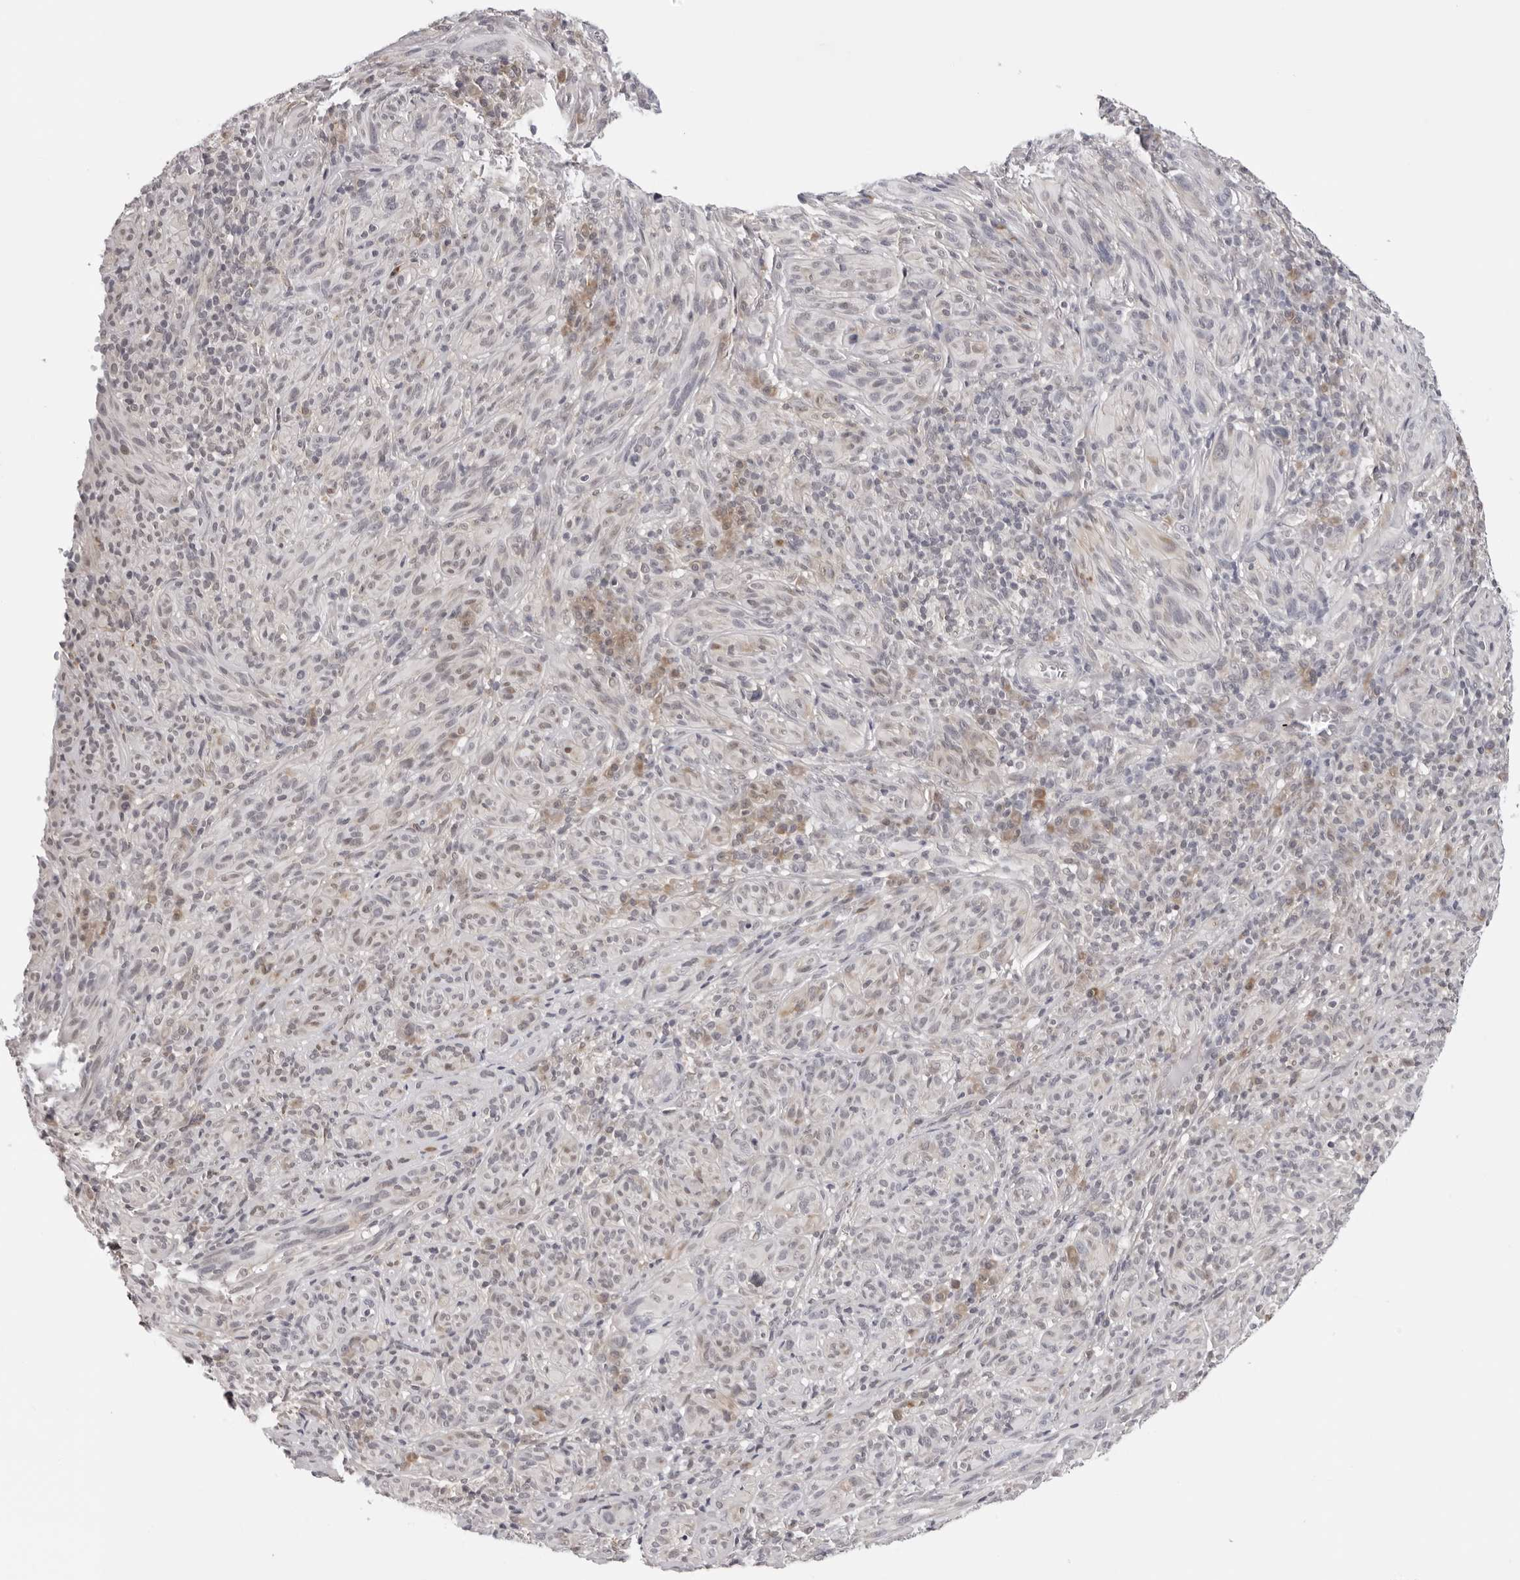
{"staining": {"intensity": "weak", "quantity": "<25%", "location": "cytoplasmic/membranous,nuclear"}, "tissue": "melanoma", "cell_type": "Tumor cells", "image_type": "cancer", "snomed": [{"axis": "morphology", "description": "Malignant melanoma, NOS"}, {"axis": "topography", "description": "Skin of head"}], "caption": "A high-resolution micrograph shows immunohistochemistry staining of melanoma, which shows no significant positivity in tumor cells.", "gene": "PRUNE1", "patient": {"sex": "male", "age": 96}}